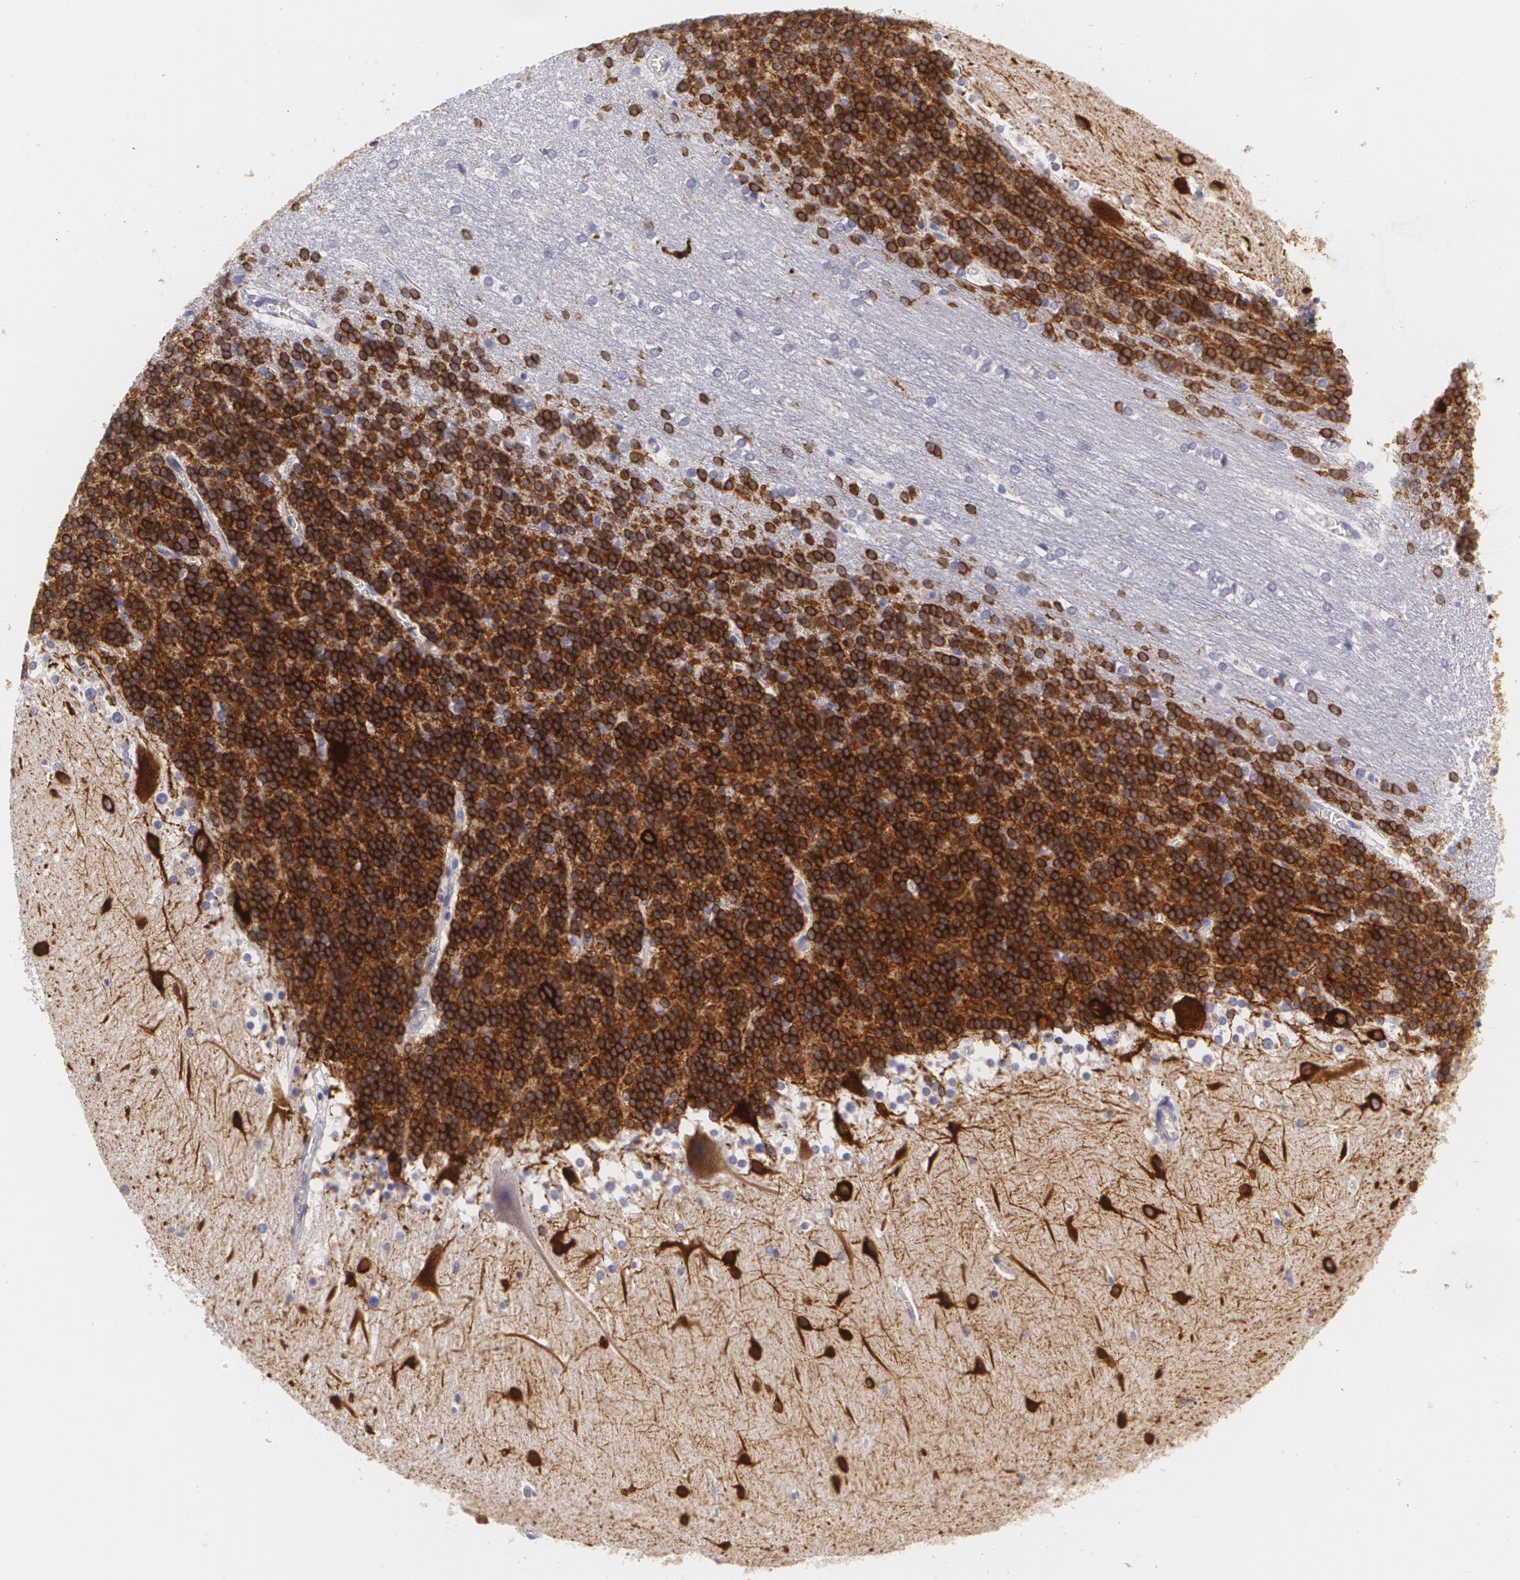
{"staining": {"intensity": "strong", "quantity": ">75%", "location": "cytoplasmic/membranous"}, "tissue": "cerebellum", "cell_type": "Cells in granular layer", "image_type": "normal", "snomed": [{"axis": "morphology", "description": "Normal tissue, NOS"}, {"axis": "topography", "description": "Cerebellum"}], "caption": "This is a histology image of immunohistochemistry staining of benign cerebellum, which shows strong expression in the cytoplasmic/membranous of cells in granular layer.", "gene": "MAP2", "patient": {"sex": "female", "age": 19}}